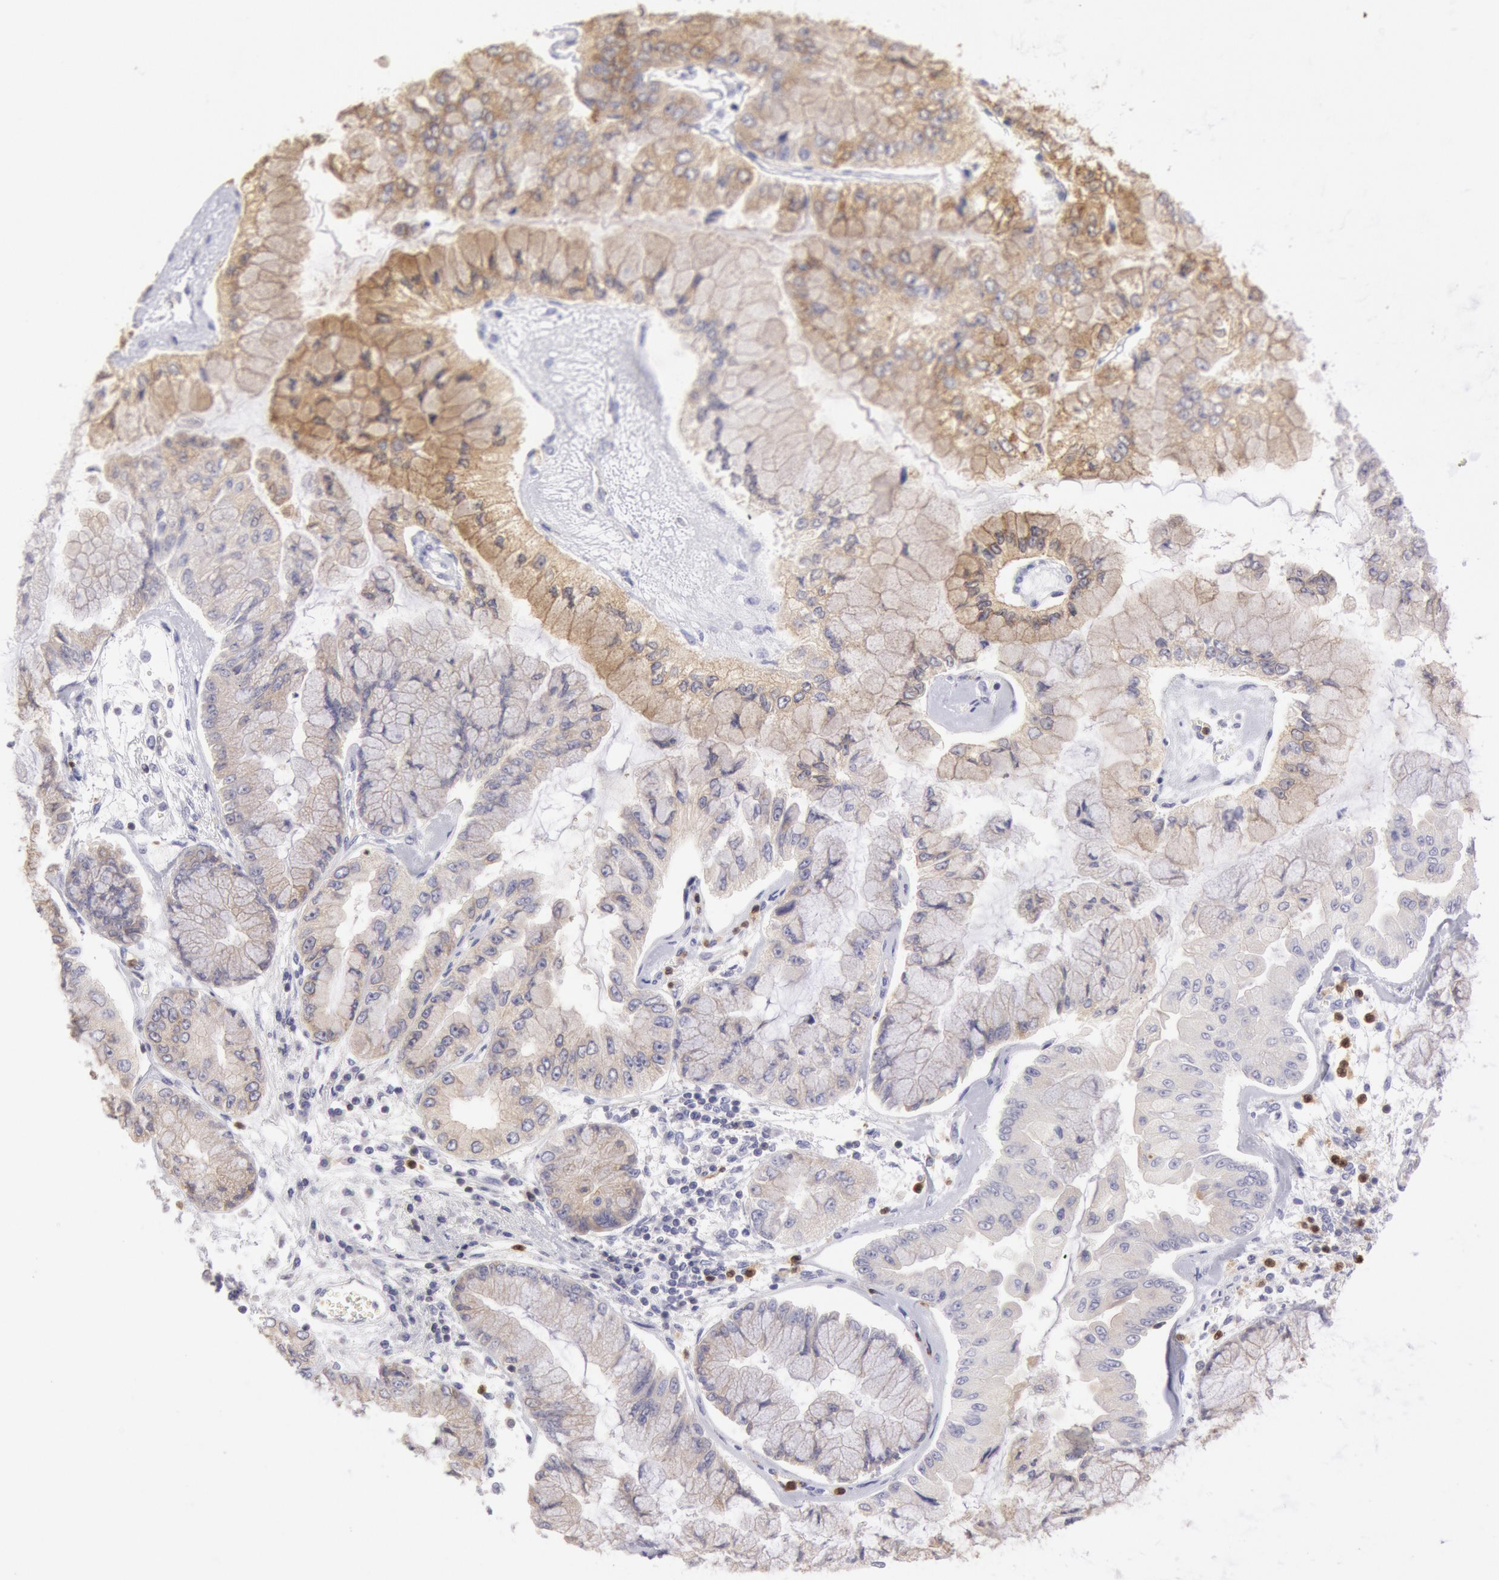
{"staining": {"intensity": "weak", "quantity": "25%-75%", "location": "cytoplasmic/membranous"}, "tissue": "liver cancer", "cell_type": "Tumor cells", "image_type": "cancer", "snomed": [{"axis": "morphology", "description": "Cholangiocarcinoma"}, {"axis": "topography", "description": "Liver"}], "caption": "Protein expression analysis of liver cancer (cholangiocarcinoma) demonstrates weak cytoplasmic/membranous staining in about 25%-75% of tumor cells.", "gene": "RAB27A", "patient": {"sex": "female", "age": 79}}